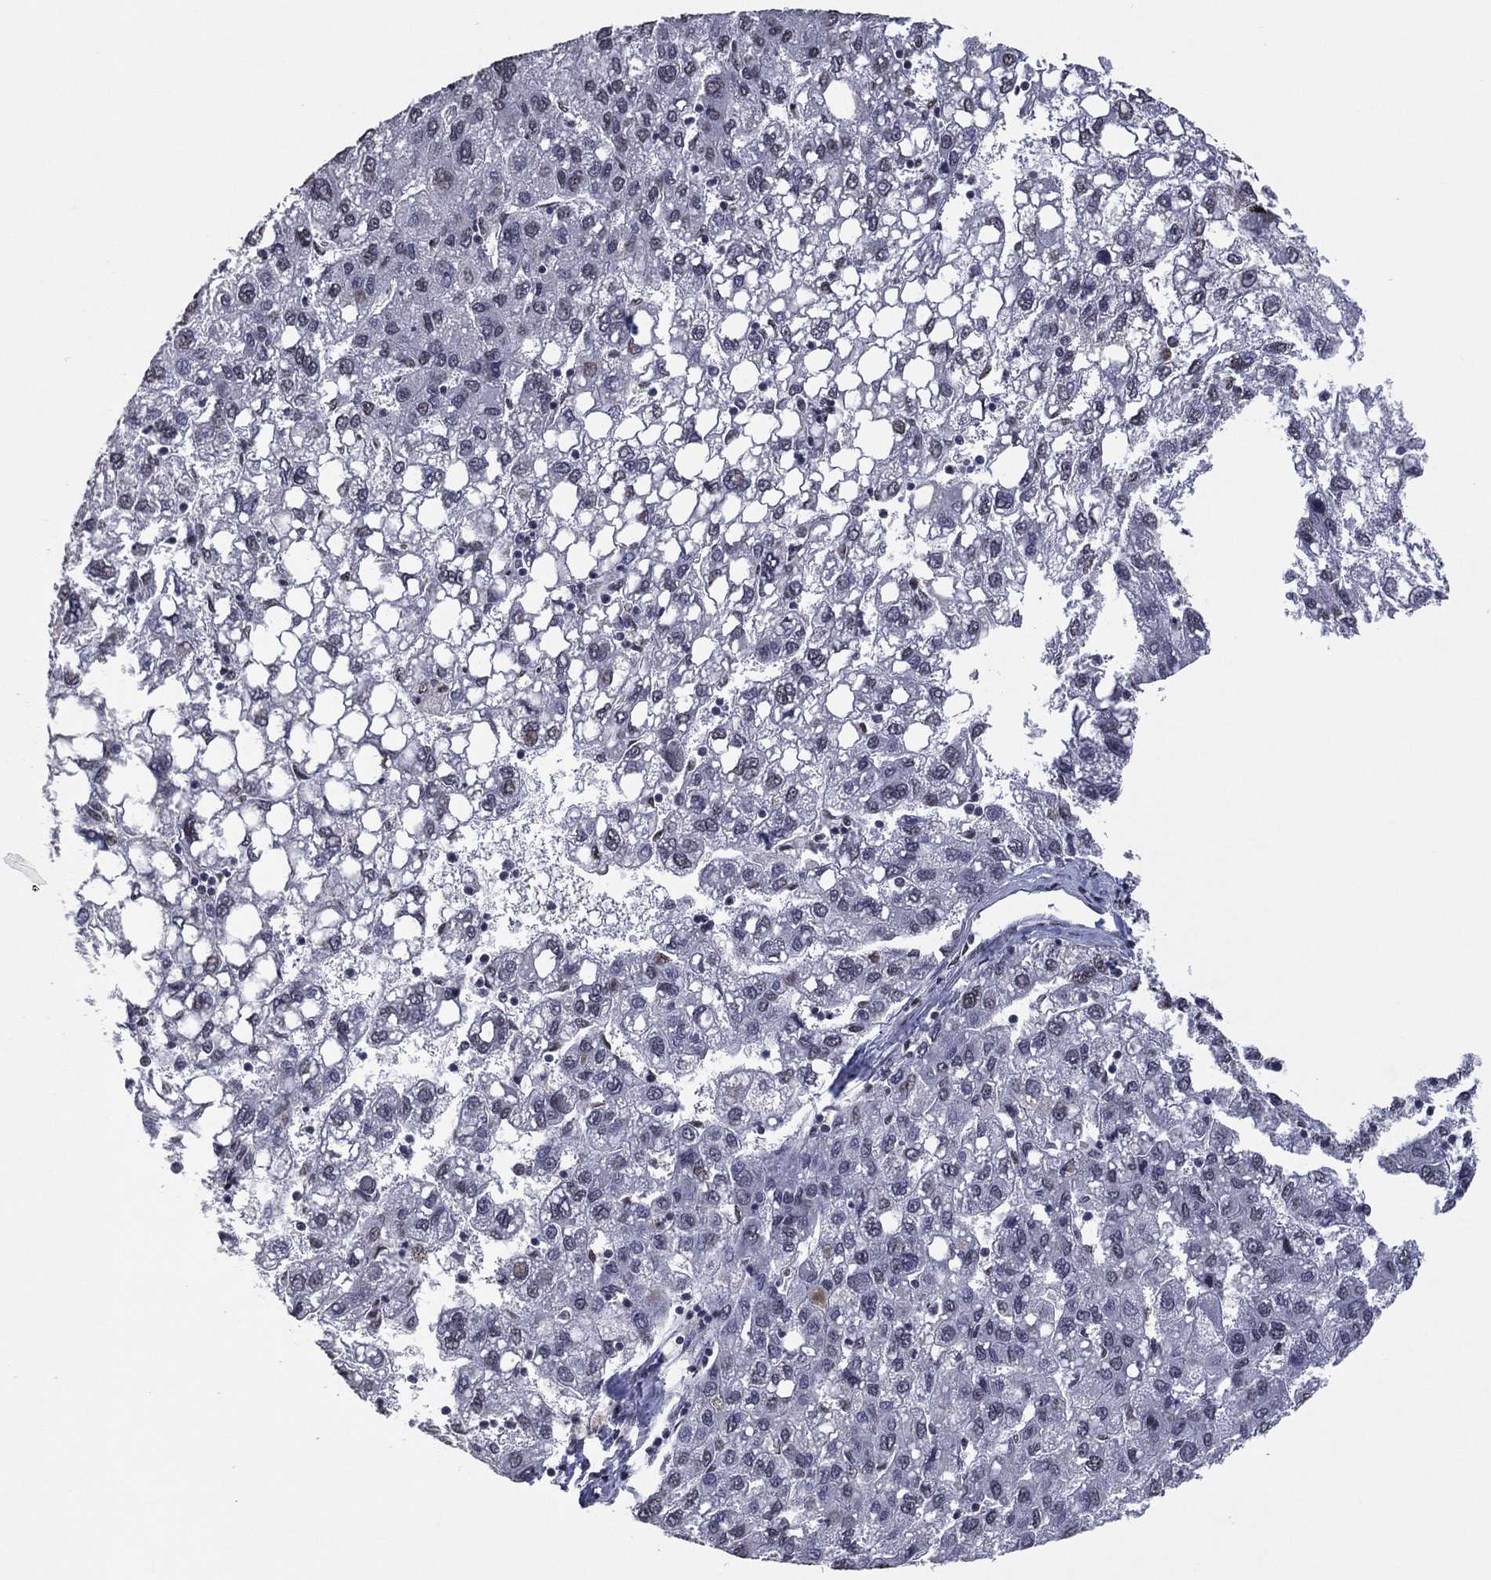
{"staining": {"intensity": "negative", "quantity": "none", "location": "none"}, "tissue": "liver cancer", "cell_type": "Tumor cells", "image_type": "cancer", "snomed": [{"axis": "morphology", "description": "Carcinoma, Hepatocellular, NOS"}, {"axis": "topography", "description": "Liver"}], "caption": "This is an IHC micrograph of human liver cancer. There is no expression in tumor cells.", "gene": "EHMT1", "patient": {"sex": "female", "age": 82}}